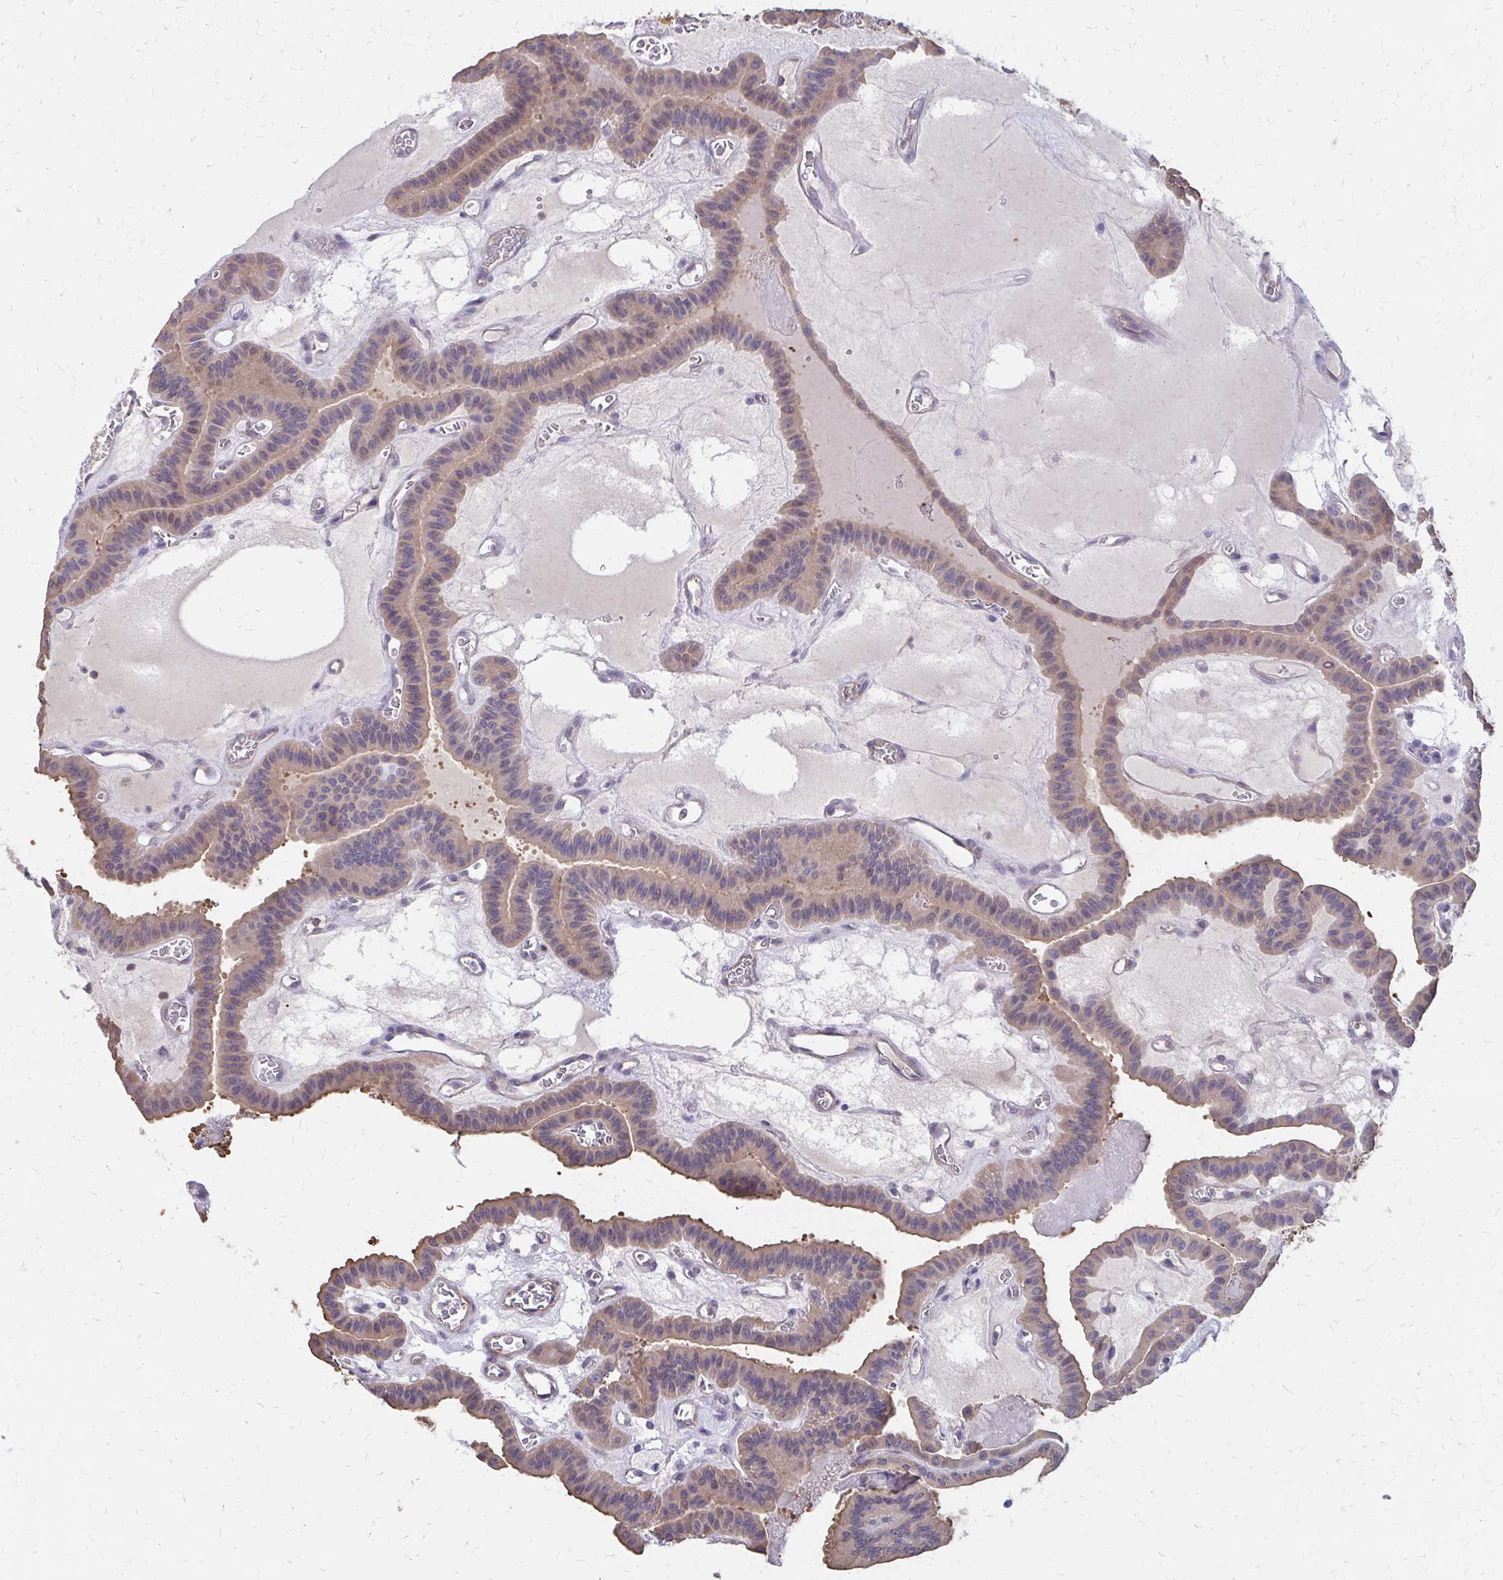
{"staining": {"intensity": "weak", "quantity": "25%-75%", "location": "cytoplasmic/membranous"}, "tissue": "thyroid cancer", "cell_type": "Tumor cells", "image_type": "cancer", "snomed": [{"axis": "morphology", "description": "Papillary adenocarcinoma, NOS"}, {"axis": "topography", "description": "Thyroid gland"}], "caption": "A high-resolution photomicrograph shows immunohistochemistry staining of thyroid cancer, which exhibits weak cytoplasmic/membranous staining in approximately 25%-75% of tumor cells. Immunohistochemistry stains the protein of interest in brown and the nuclei are stained blue.", "gene": "IFI44L", "patient": {"sex": "male", "age": 87}}